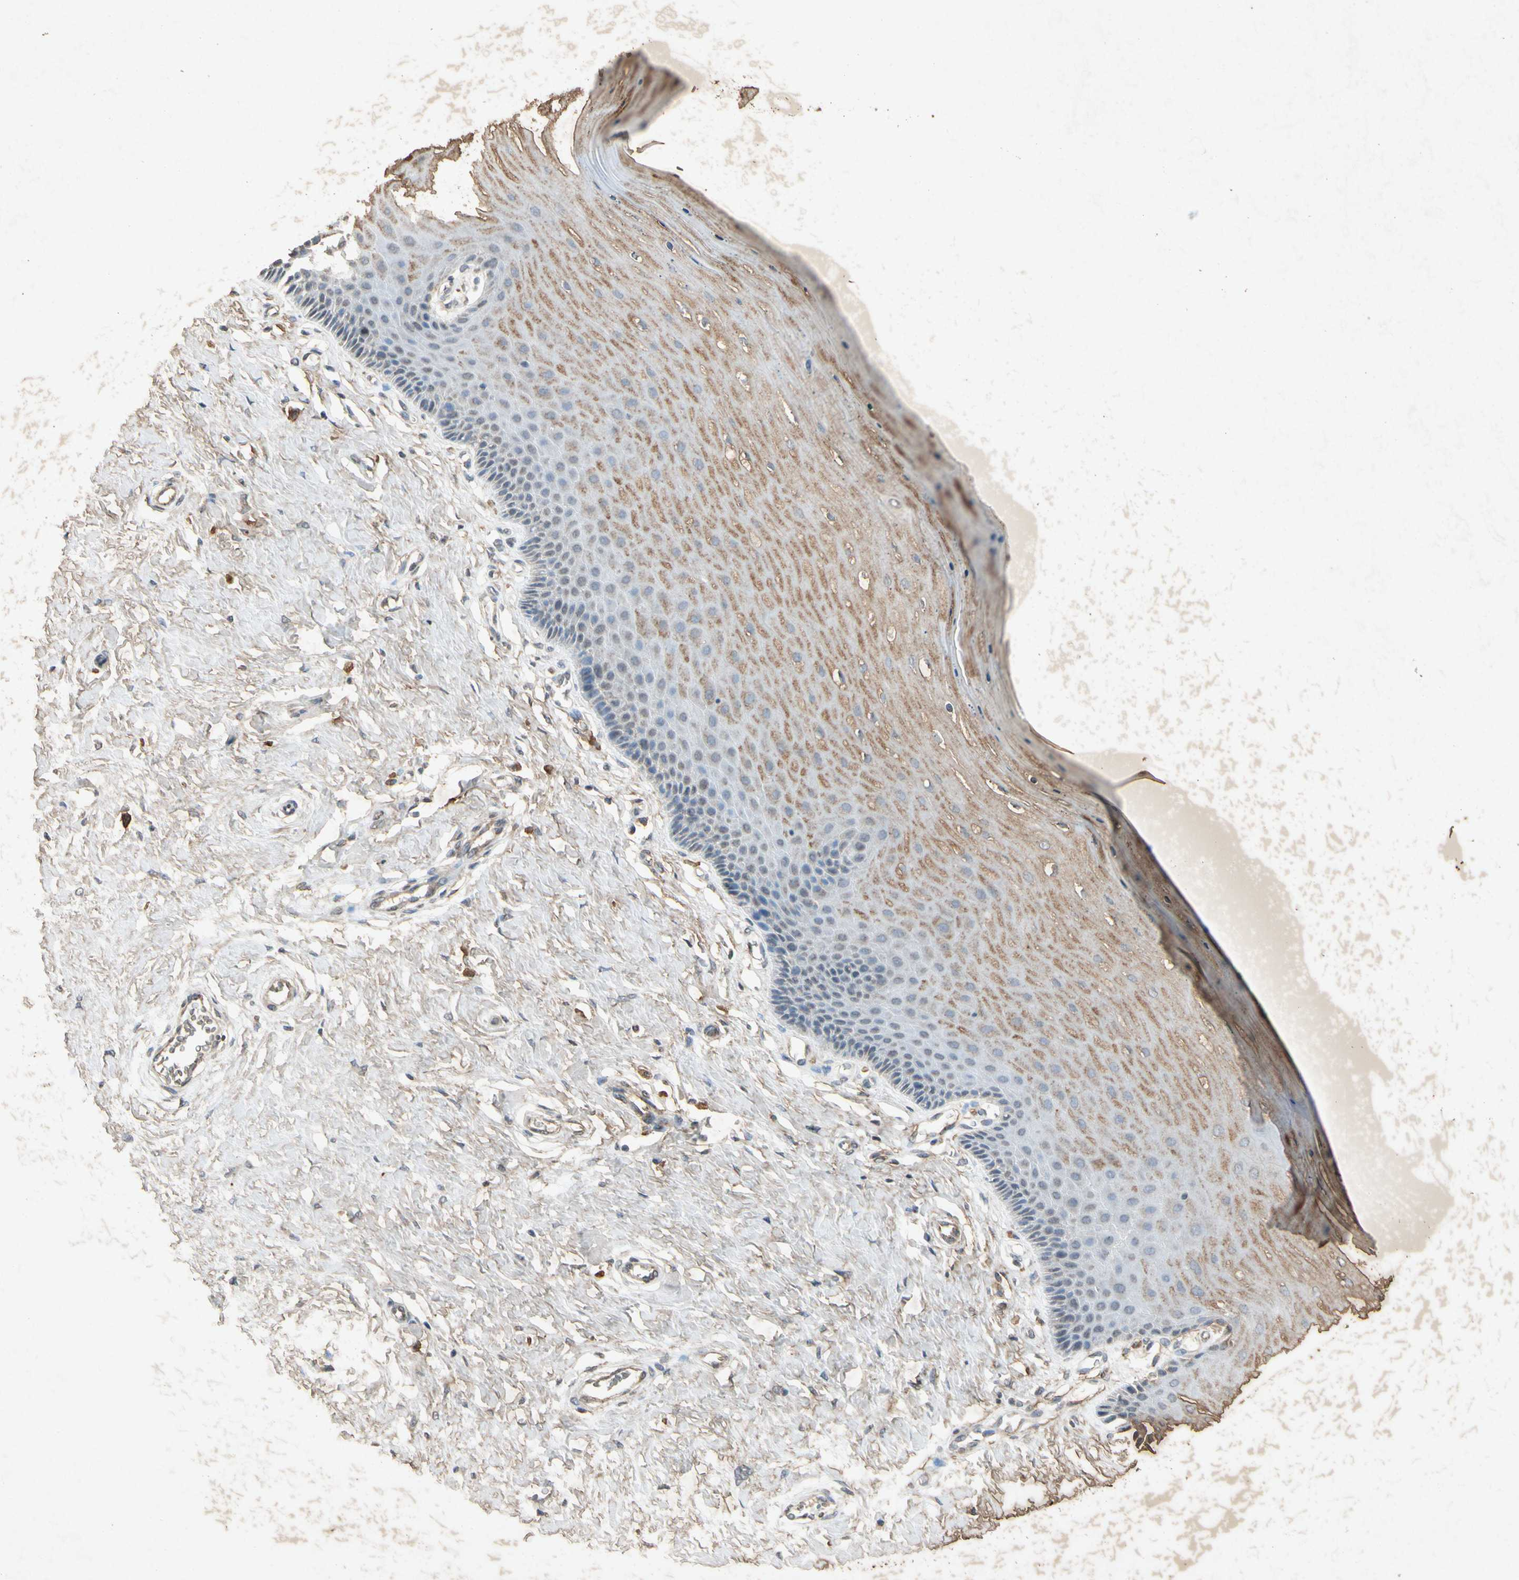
{"staining": {"intensity": "weak", "quantity": "25%-75%", "location": "cytoplasmic/membranous"}, "tissue": "cervix", "cell_type": "Glandular cells", "image_type": "normal", "snomed": [{"axis": "morphology", "description": "Normal tissue, NOS"}, {"axis": "topography", "description": "Cervix"}], "caption": "The immunohistochemical stain labels weak cytoplasmic/membranous positivity in glandular cells of unremarkable cervix.", "gene": "MSRB1", "patient": {"sex": "female", "age": 55}}